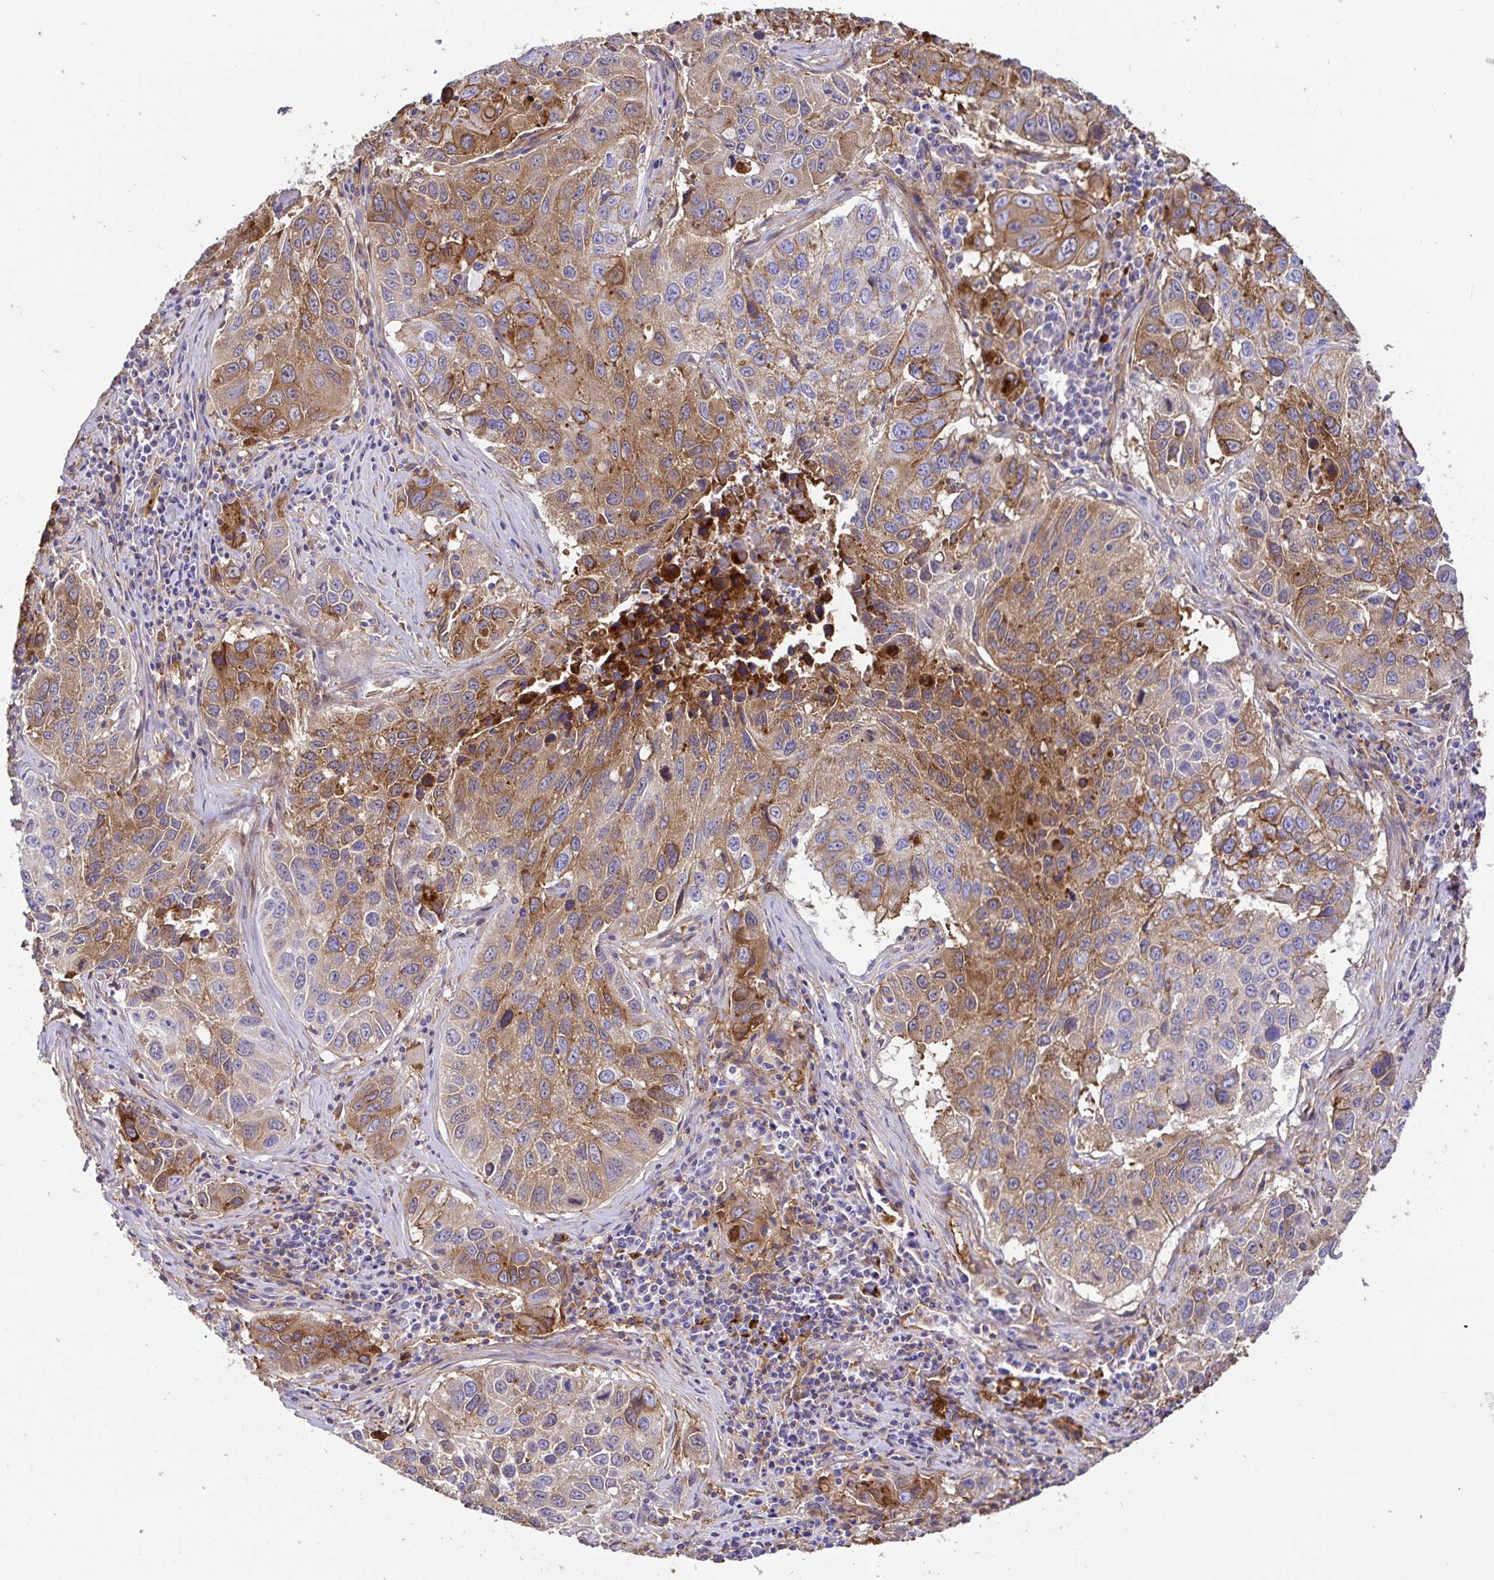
{"staining": {"intensity": "moderate", "quantity": "25%-75%", "location": "cytoplasmic/membranous"}, "tissue": "lung cancer", "cell_type": "Tumor cells", "image_type": "cancer", "snomed": [{"axis": "morphology", "description": "Squamous cell carcinoma, NOS"}, {"axis": "topography", "description": "Lung"}], "caption": "Squamous cell carcinoma (lung) stained for a protein (brown) demonstrates moderate cytoplasmic/membranous positive expression in about 25%-75% of tumor cells.", "gene": "ANXA2", "patient": {"sex": "female", "age": 61}}